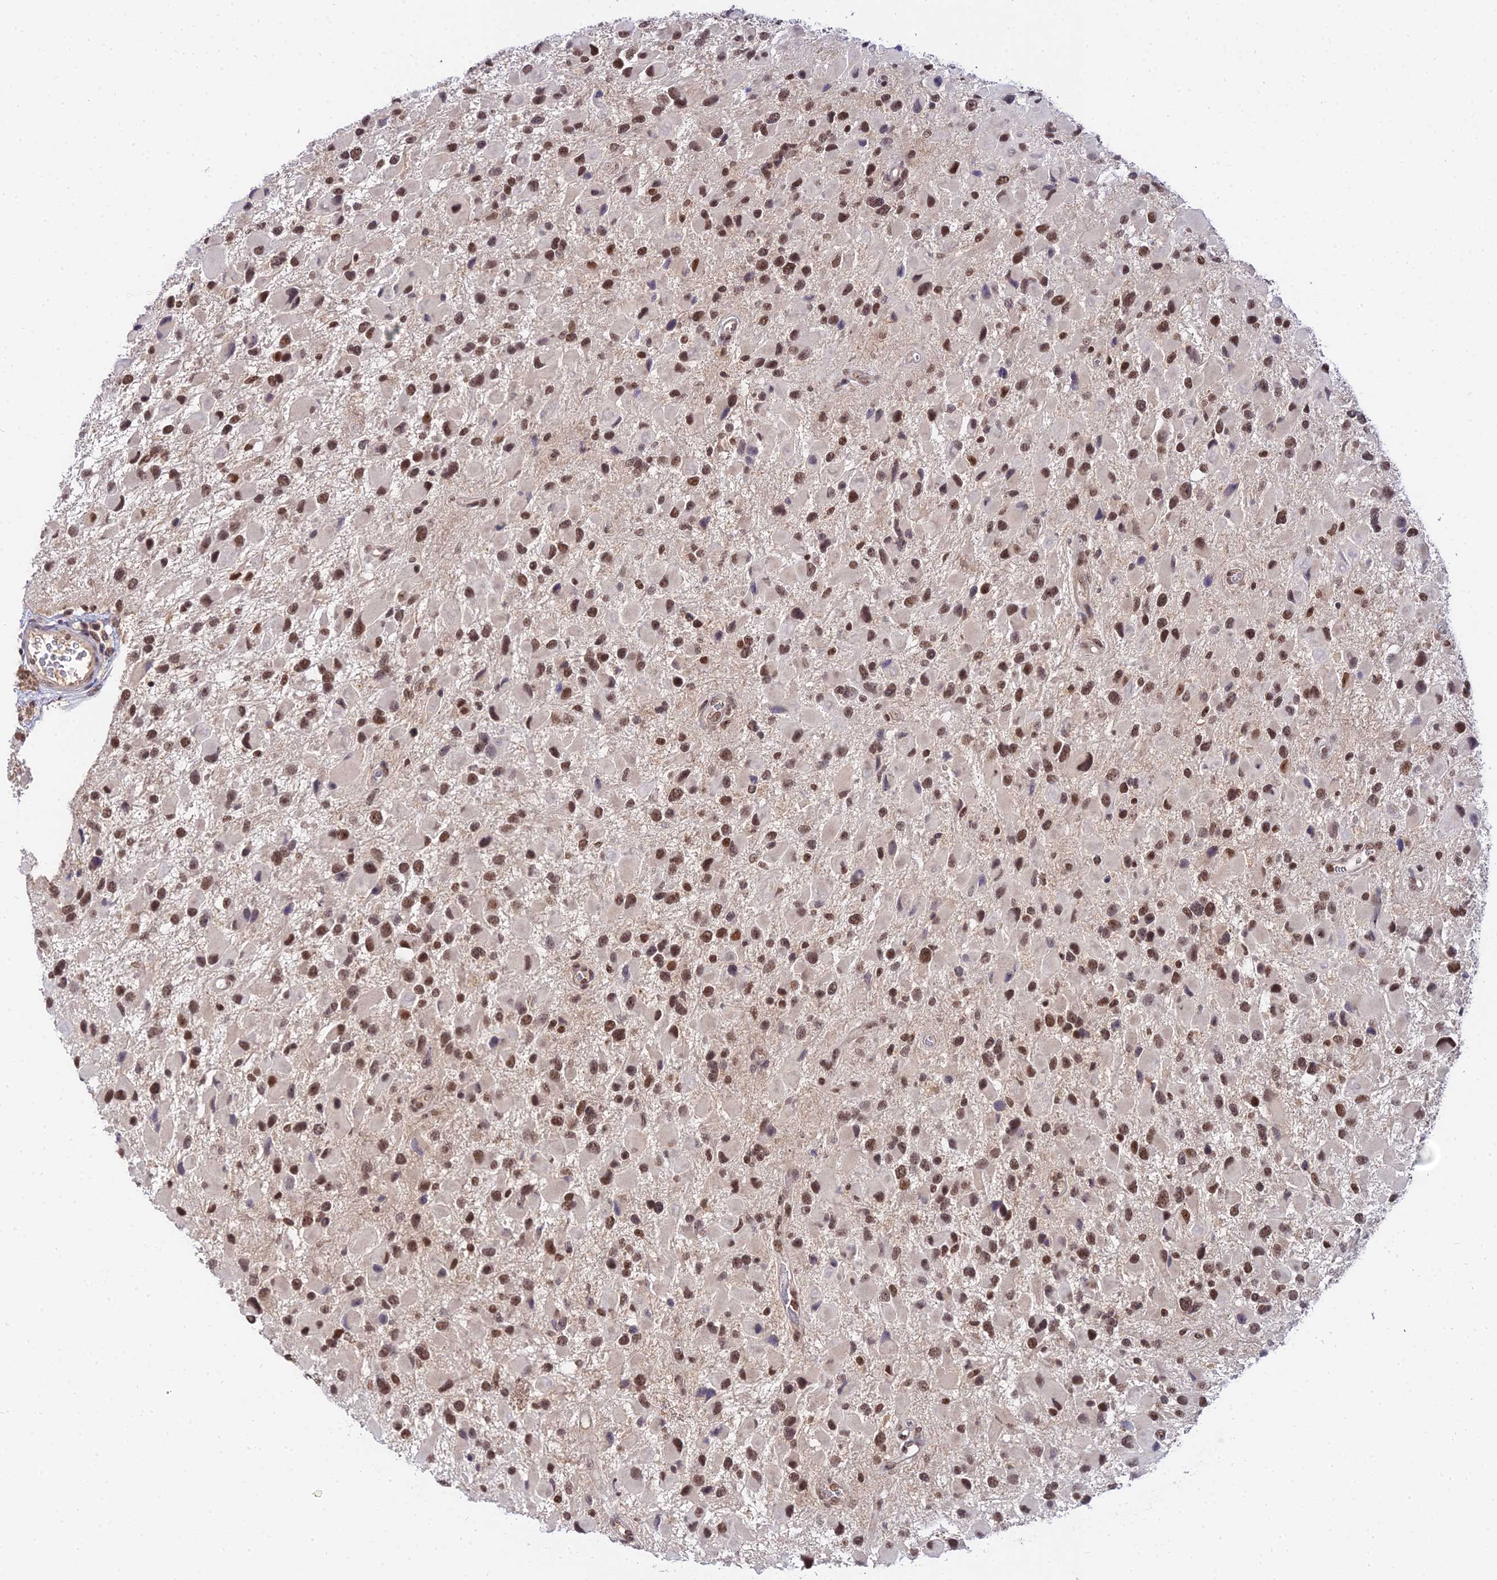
{"staining": {"intensity": "strong", "quantity": ">75%", "location": "nuclear"}, "tissue": "glioma", "cell_type": "Tumor cells", "image_type": "cancer", "snomed": [{"axis": "morphology", "description": "Glioma, malignant, High grade"}, {"axis": "topography", "description": "Brain"}], "caption": "High-grade glioma (malignant) stained with DAB IHC demonstrates high levels of strong nuclear staining in about >75% of tumor cells.", "gene": "EXOSC3", "patient": {"sex": "male", "age": 53}}